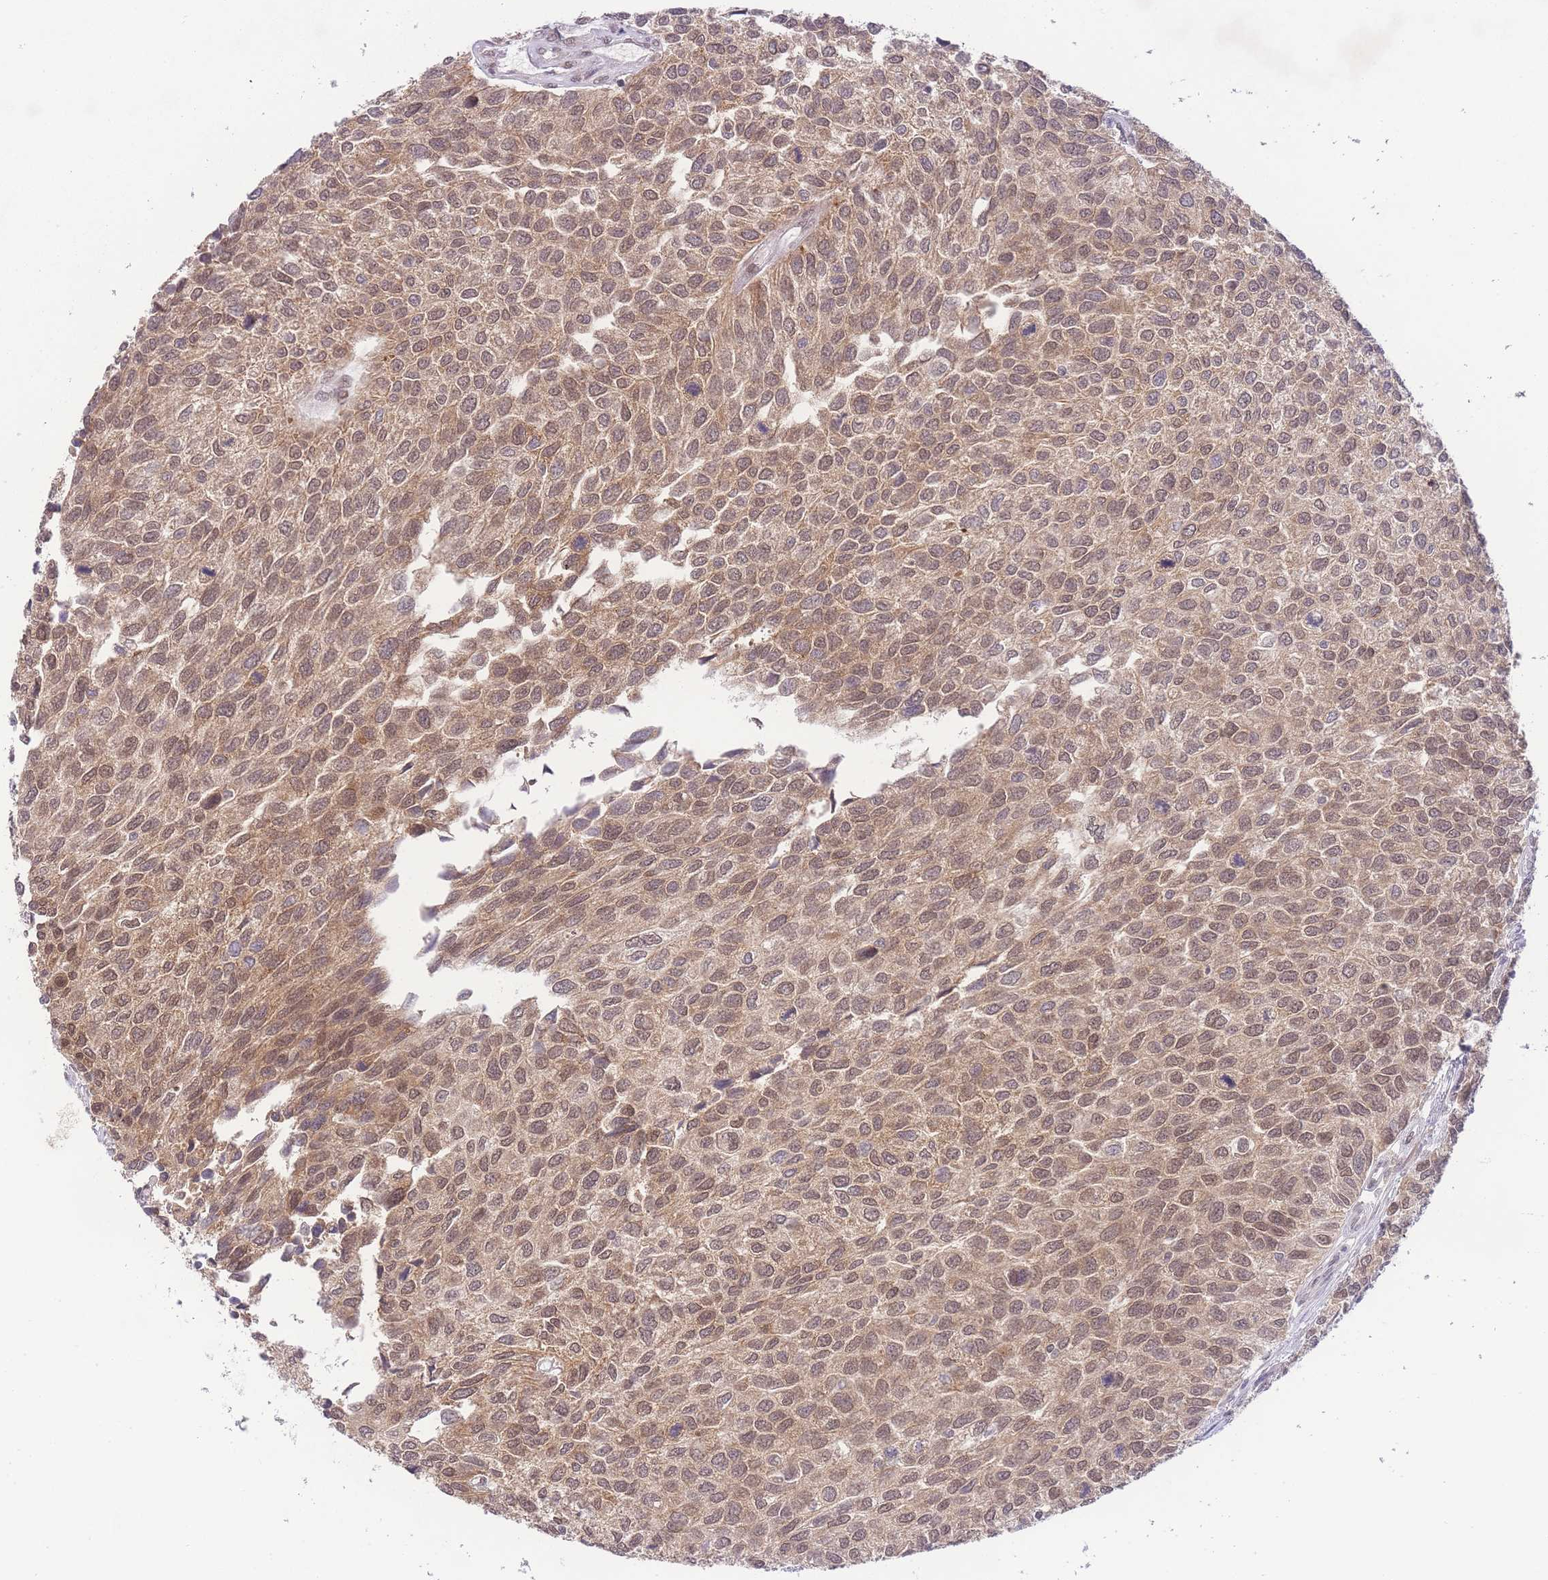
{"staining": {"intensity": "moderate", "quantity": ">75%", "location": "cytoplasmic/membranous,nuclear"}, "tissue": "urothelial cancer", "cell_type": "Tumor cells", "image_type": "cancer", "snomed": [{"axis": "morphology", "description": "Urothelial carcinoma, NOS"}, {"axis": "topography", "description": "Urinary bladder"}], "caption": "Moderate cytoplasmic/membranous and nuclear staining for a protein is seen in approximately >75% of tumor cells of transitional cell carcinoma using immunohistochemistry.", "gene": "TMED3", "patient": {"sex": "male", "age": 55}}